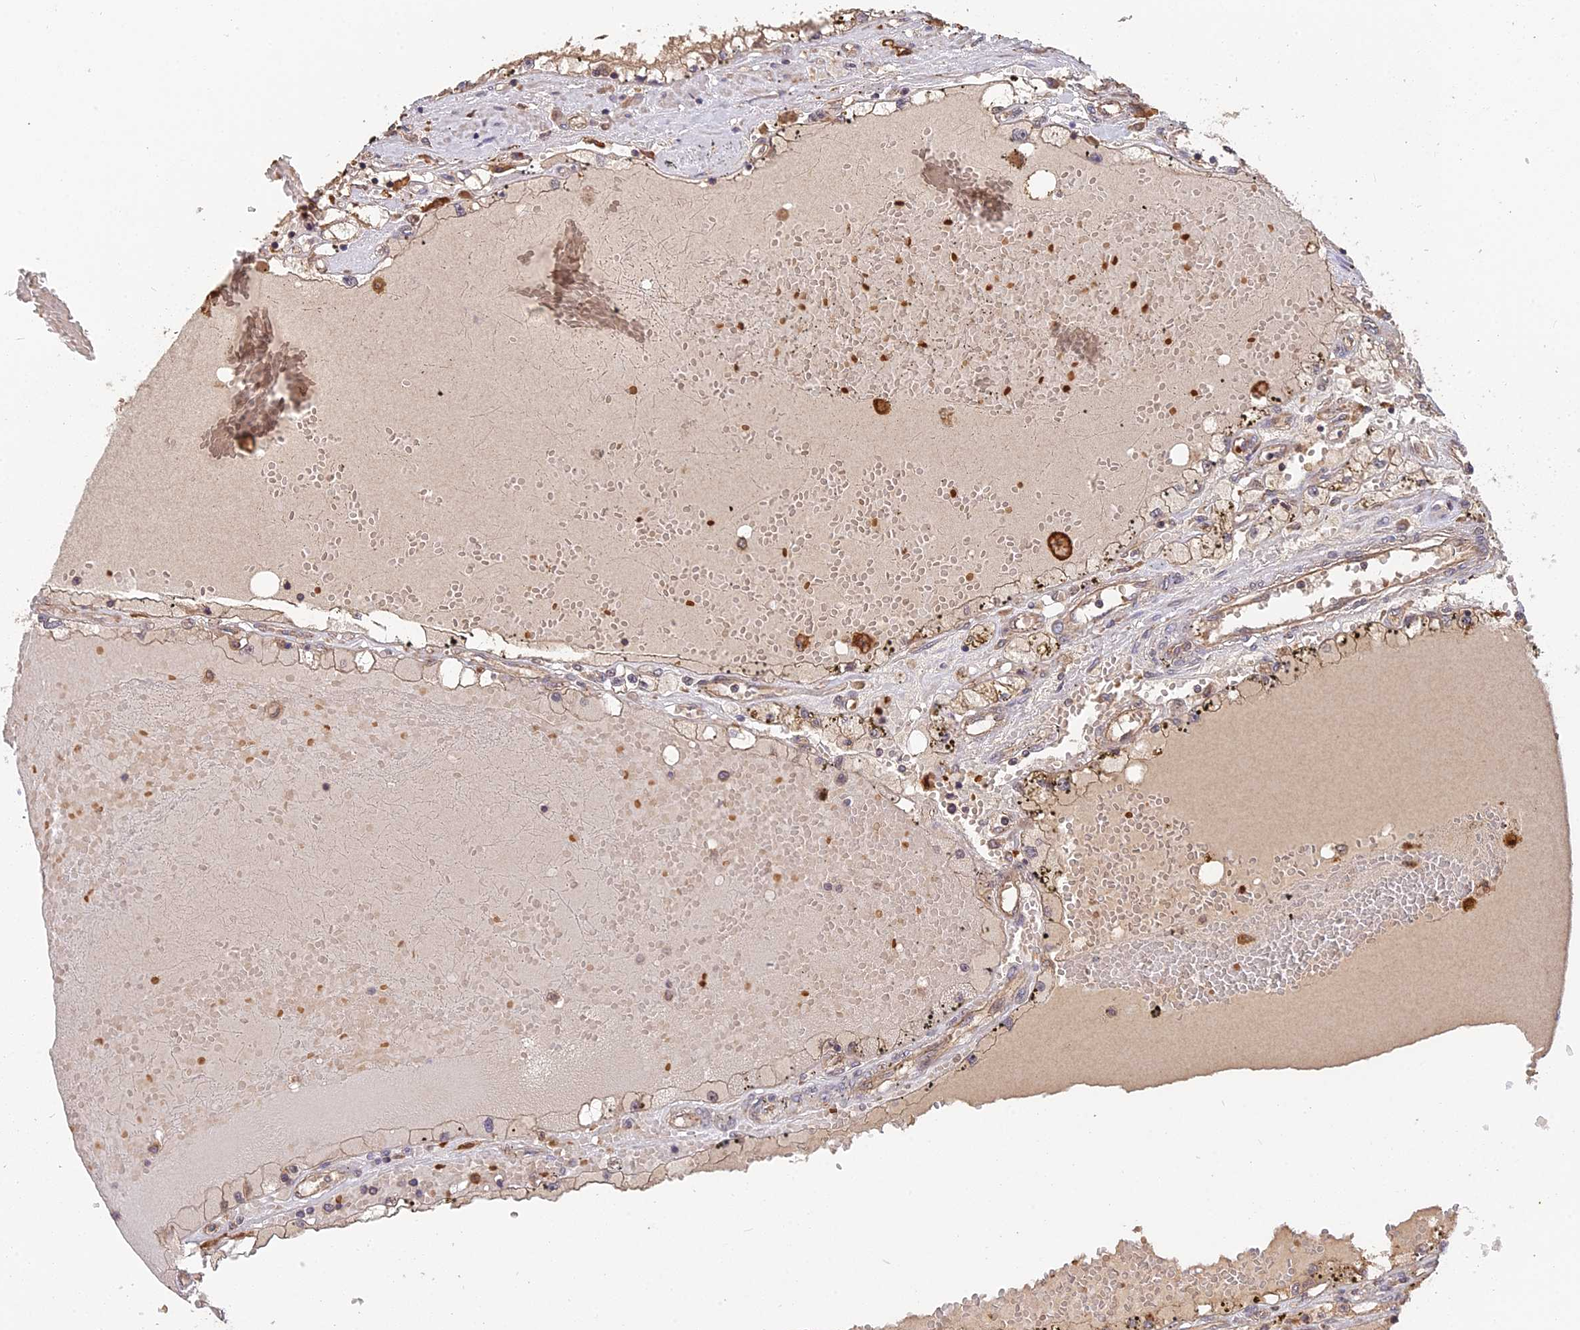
{"staining": {"intensity": "weak", "quantity": "<25%", "location": "cytoplasmic/membranous"}, "tissue": "renal cancer", "cell_type": "Tumor cells", "image_type": "cancer", "snomed": [{"axis": "morphology", "description": "Adenocarcinoma, NOS"}, {"axis": "topography", "description": "Kidney"}], "caption": "High magnification brightfield microscopy of adenocarcinoma (renal) stained with DAB (3,3'-diaminobenzidine) (brown) and counterstained with hematoxylin (blue): tumor cells show no significant staining.", "gene": "ARHGAP40", "patient": {"sex": "male", "age": 56}}